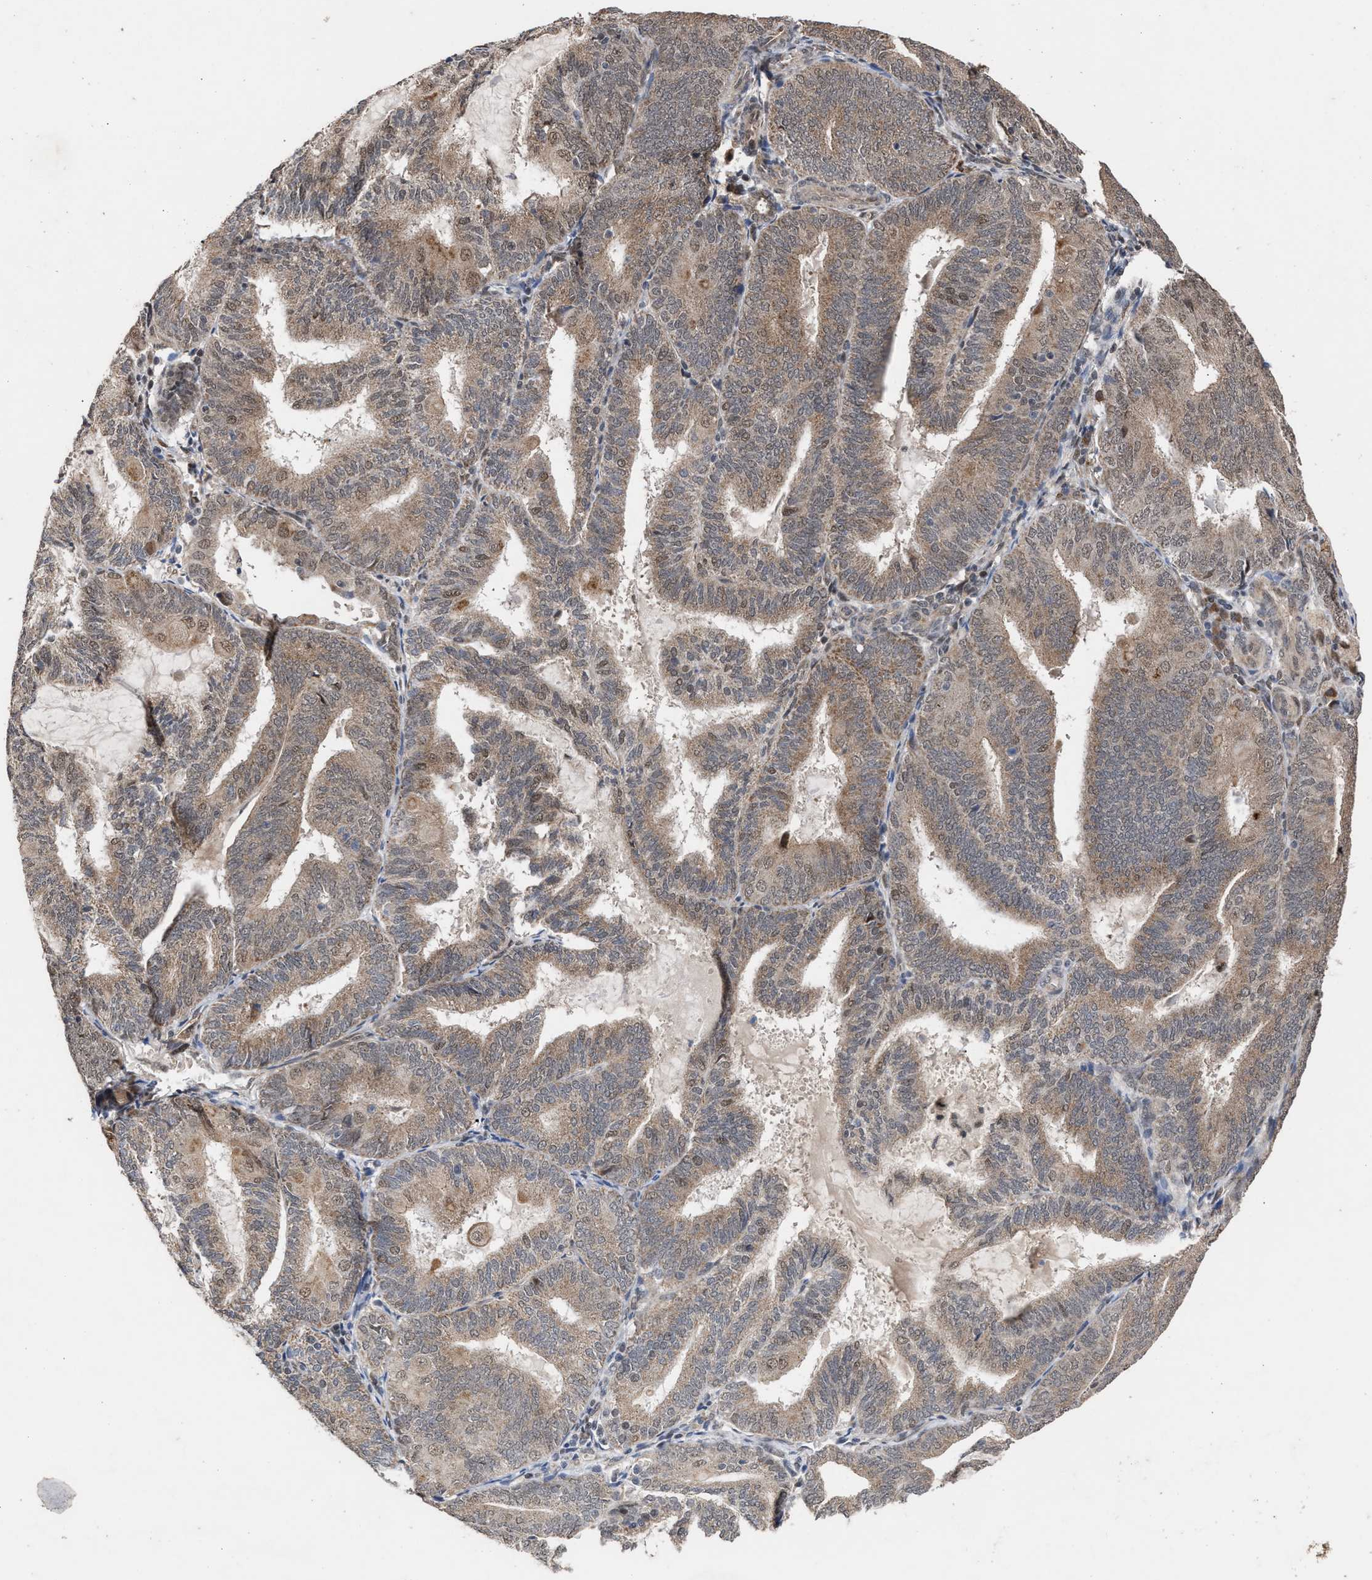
{"staining": {"intensity": "moderate", "quantity": ">75%", "location": "cytoplasmic/membranous"}, "tissue": "endometrial cancer", "cell_type": "Tumor cells", "image_type": "cancer", "snomed": [{"axis": "morphology", "description": "Adenocarcinoma, NOS"}, {"axis": "topography", "description": "Endometrium"}], "caption": "Endometrial cancer tissue displays moderate cytoplasmic/membranous expression in about >75% of tumor cells, visualized by immunohistochemistry.", "gene": "MKNK2", "patient": {"sex": "female", "age": 81}}